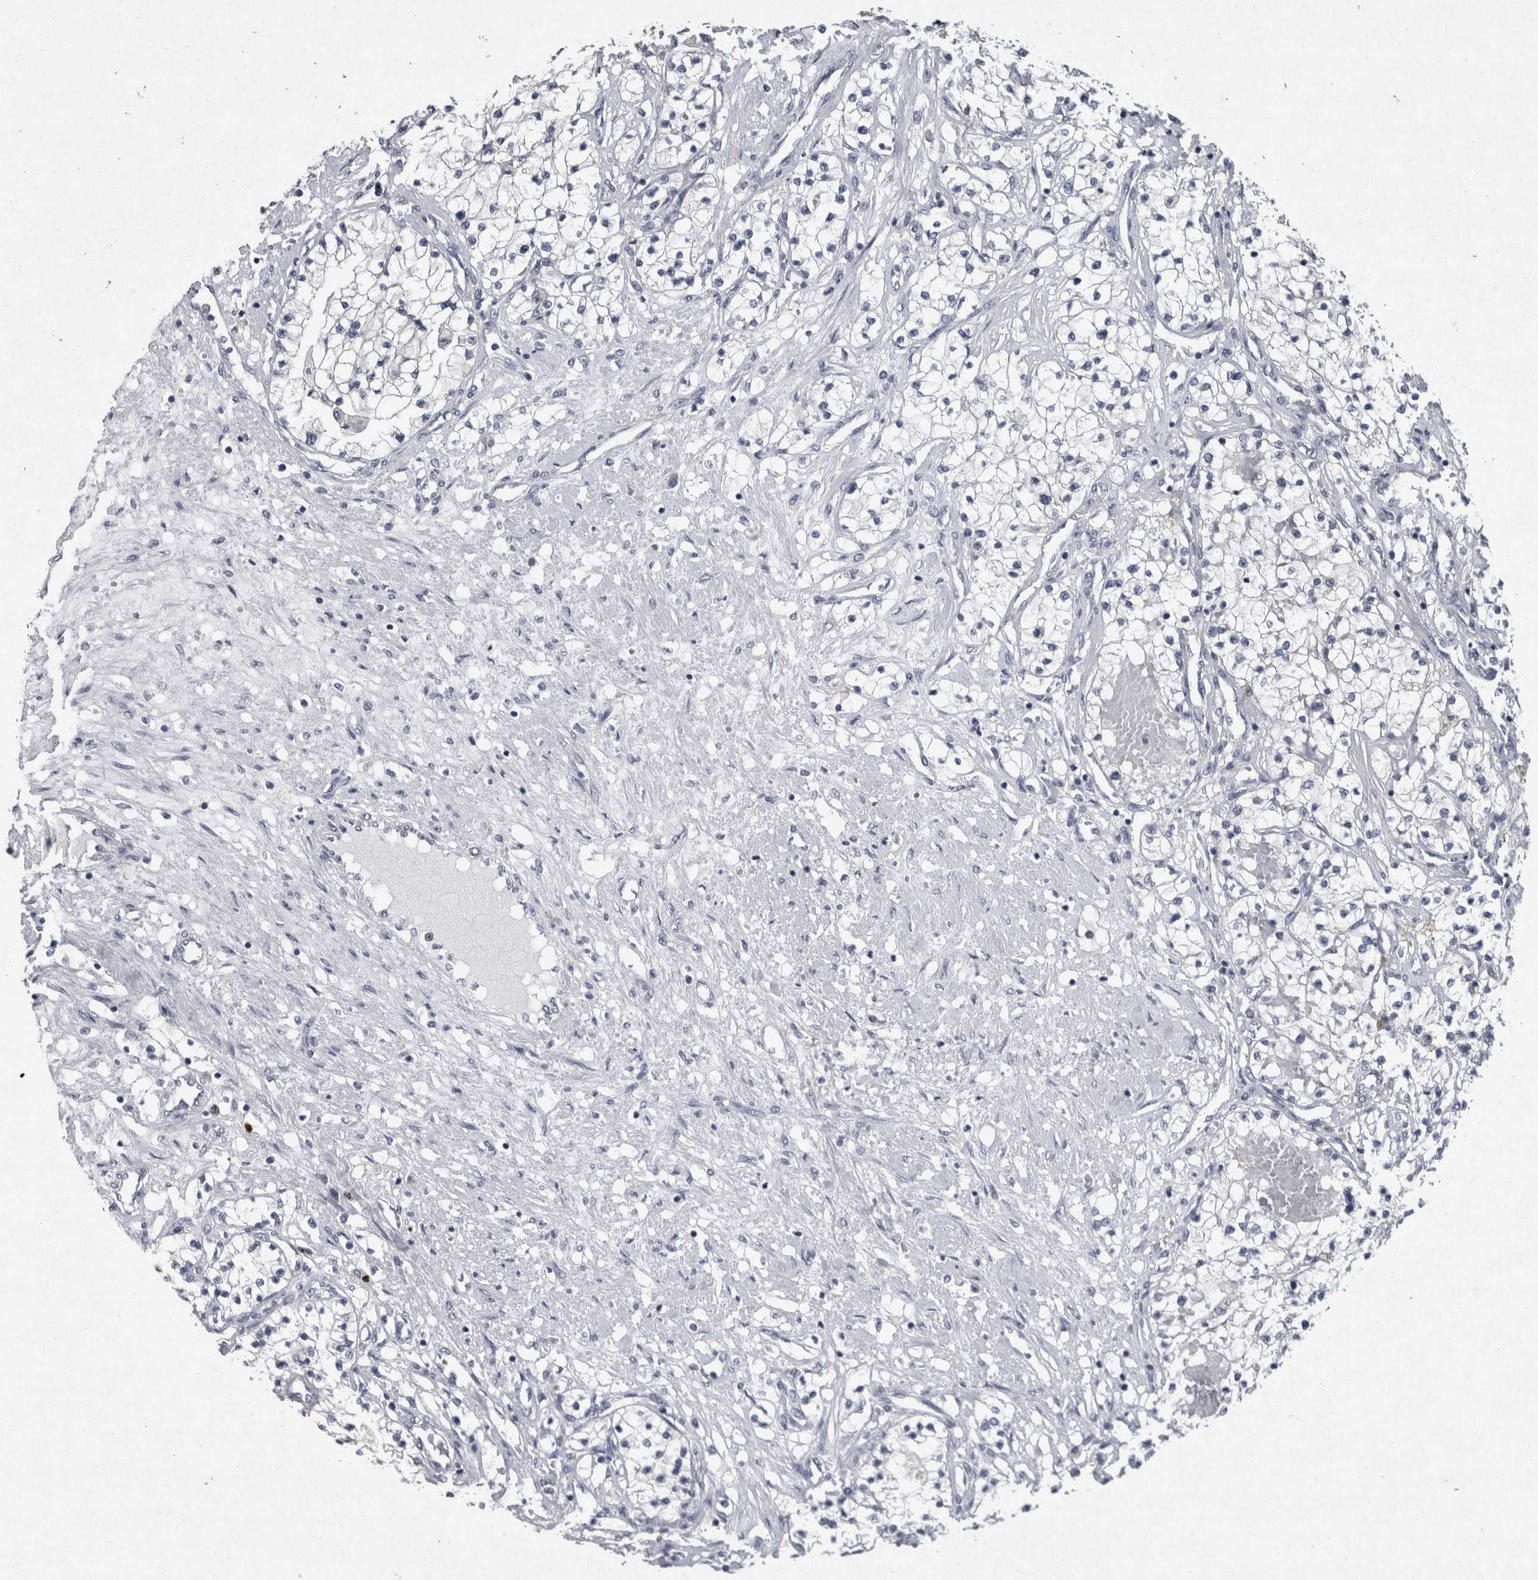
{"staining": {"intensity": "negative", "quantity": "none", "location": "none"}, "tissue": "renal cancer", "cell_type": "Tumor cells", "image_type": "cancer", "snomed": [{"axis": "morphology", "description": "Adenocarcinoma, NOS"}, {"axis": "topography", "description": "Kidney"}], "caption": "A micrograph of renal adenocarcinoma stained for a protein demonstrates no brown staining in tumor cells.", "gene": "WNT7A", "patient": {"sex": "male", "age": 68}}